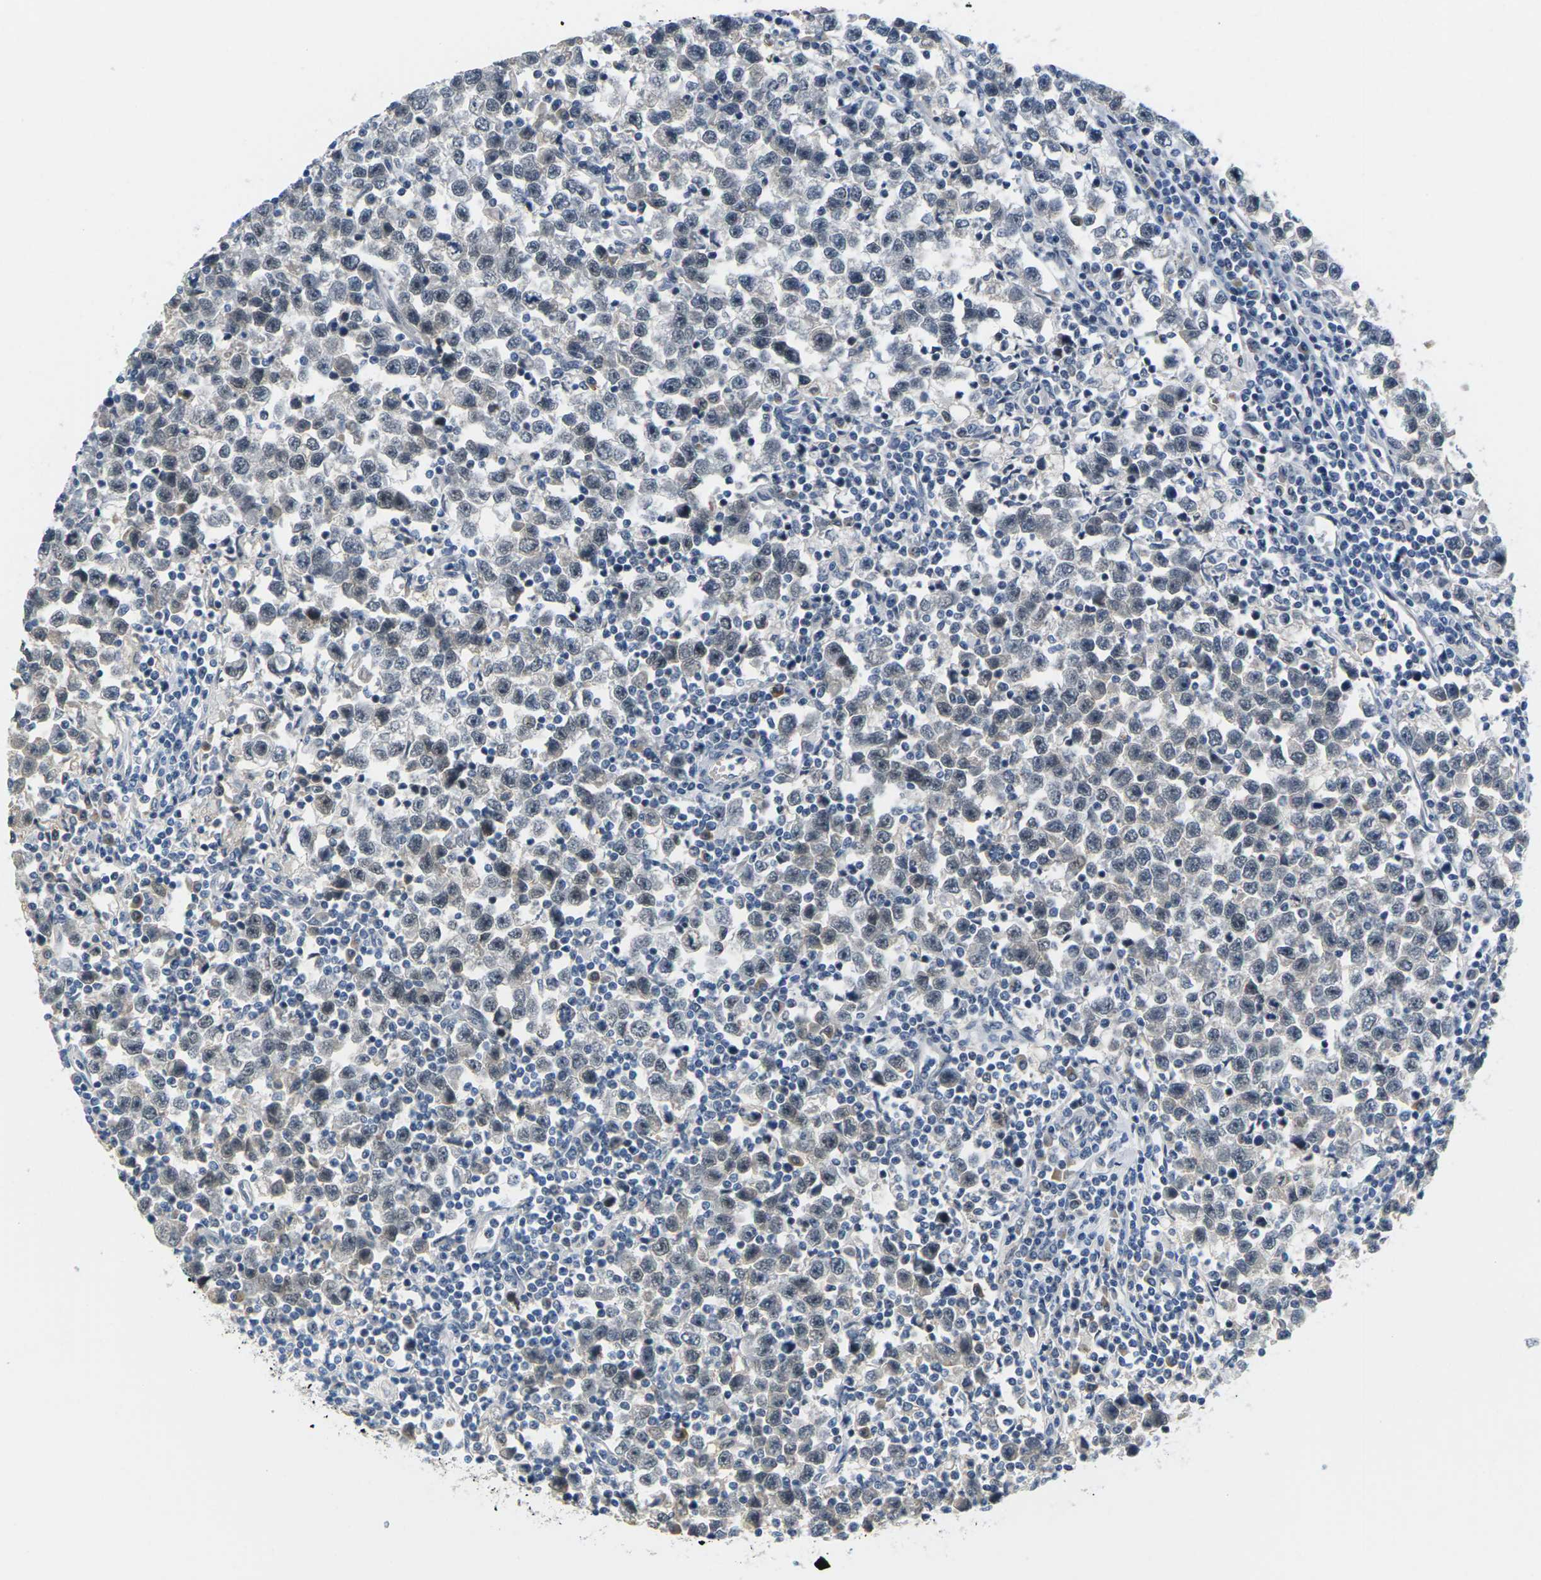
{"staining": {"intensity": "moderate", "quantity": "25%-75%", "location": "nuclear"}, "tissue": "testis cancer", "cell_type": "Tumor cells", "image_type": "cancer", "snomed": [{"axis": "morphology", "description": "Seminoma, NOS"}, {"axis": "topography", "description": "Testis"}], "caption": "Immunohistochemistry of testis cancer (seminoma) displays medium levels of moderate nuclear positivity in about 25%-75% of tumor cells. Using DAB (brown) and hematoxylin (blue) stains, captured at high magnification using brightfield microscopy.", "gene": "PKP2", "patient": {"sex": "male", "age": 43}}